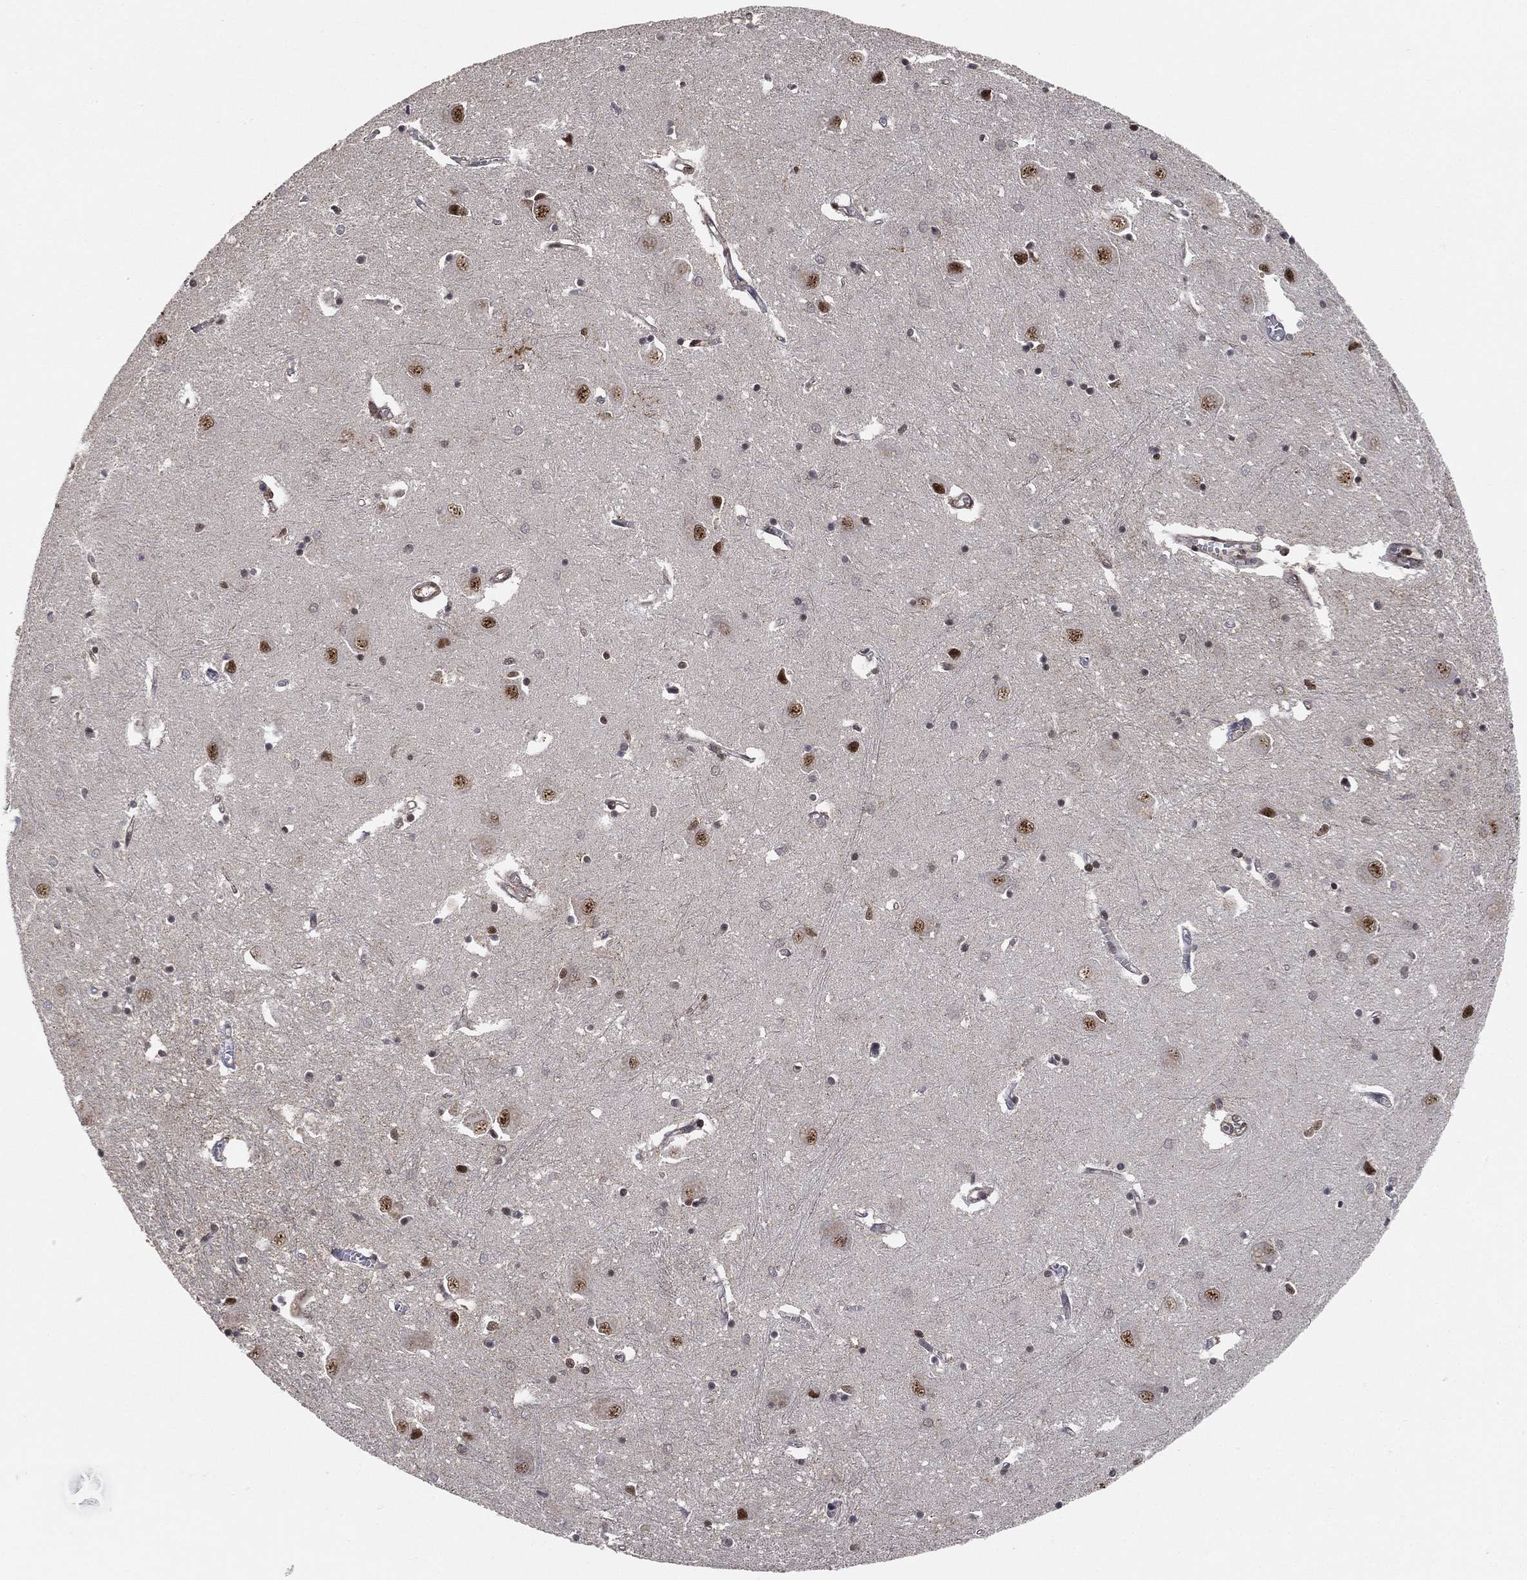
{"staining": {"intensity": "strong", "quantity": "<25%", "location": "nuclear"}, "tissue": "caudate", "cell_type": "Glial cells", "image_type": "normal", "snomed": [{"axis": "morphology", "description": "Normal tissue, NOS"}, {"axis": "topography", "description": "Lateral ventricle wall"}], "caption": "Immunohistochemistry (IHC) image of benign human caudate stained for a protein (brown), which reveals medium levels of strong nuclear staining in about <25% of glial cells.", "gene": "RSRC2", "patient": {"sex": "male", "age": 54}}